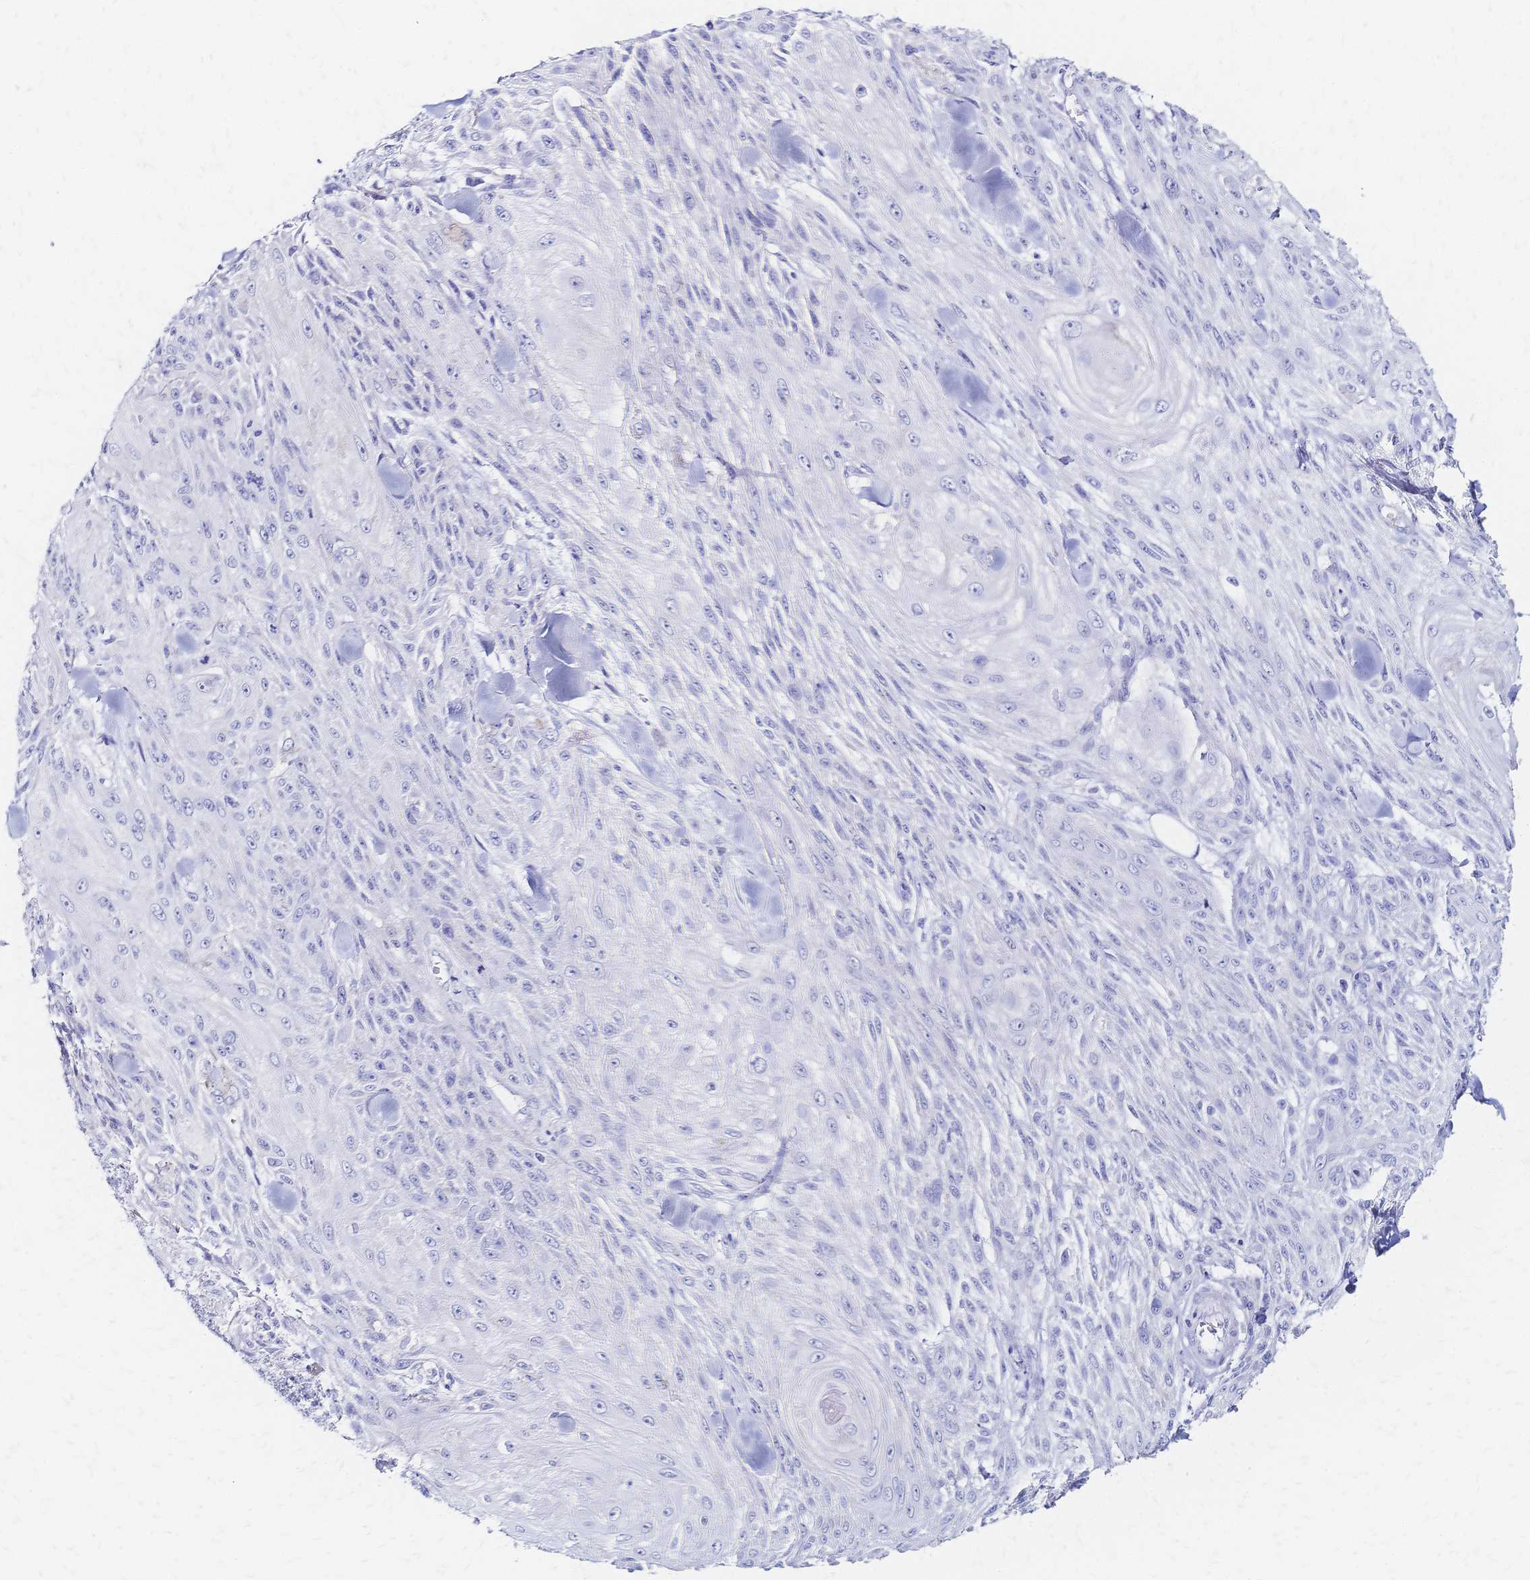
{"staining": {"intensity": "negative", "quantity": "none", "location": "none"}, "tissue": "skin cancer", "cell_type": "Tumor cells", "image_type": "cancer", "snomed": [{"axis": "morphology", "description": "Squamous cell carcinoma, NOS"}, {"axis": "topography", "description": "Skin"}], "caption": "Protein analysis of skin squamous cell carcinoma demonstrates no significant staining in tumor cells.", "gene": "SLC5A1", "patient": {"sex": "male", "age": 88}}